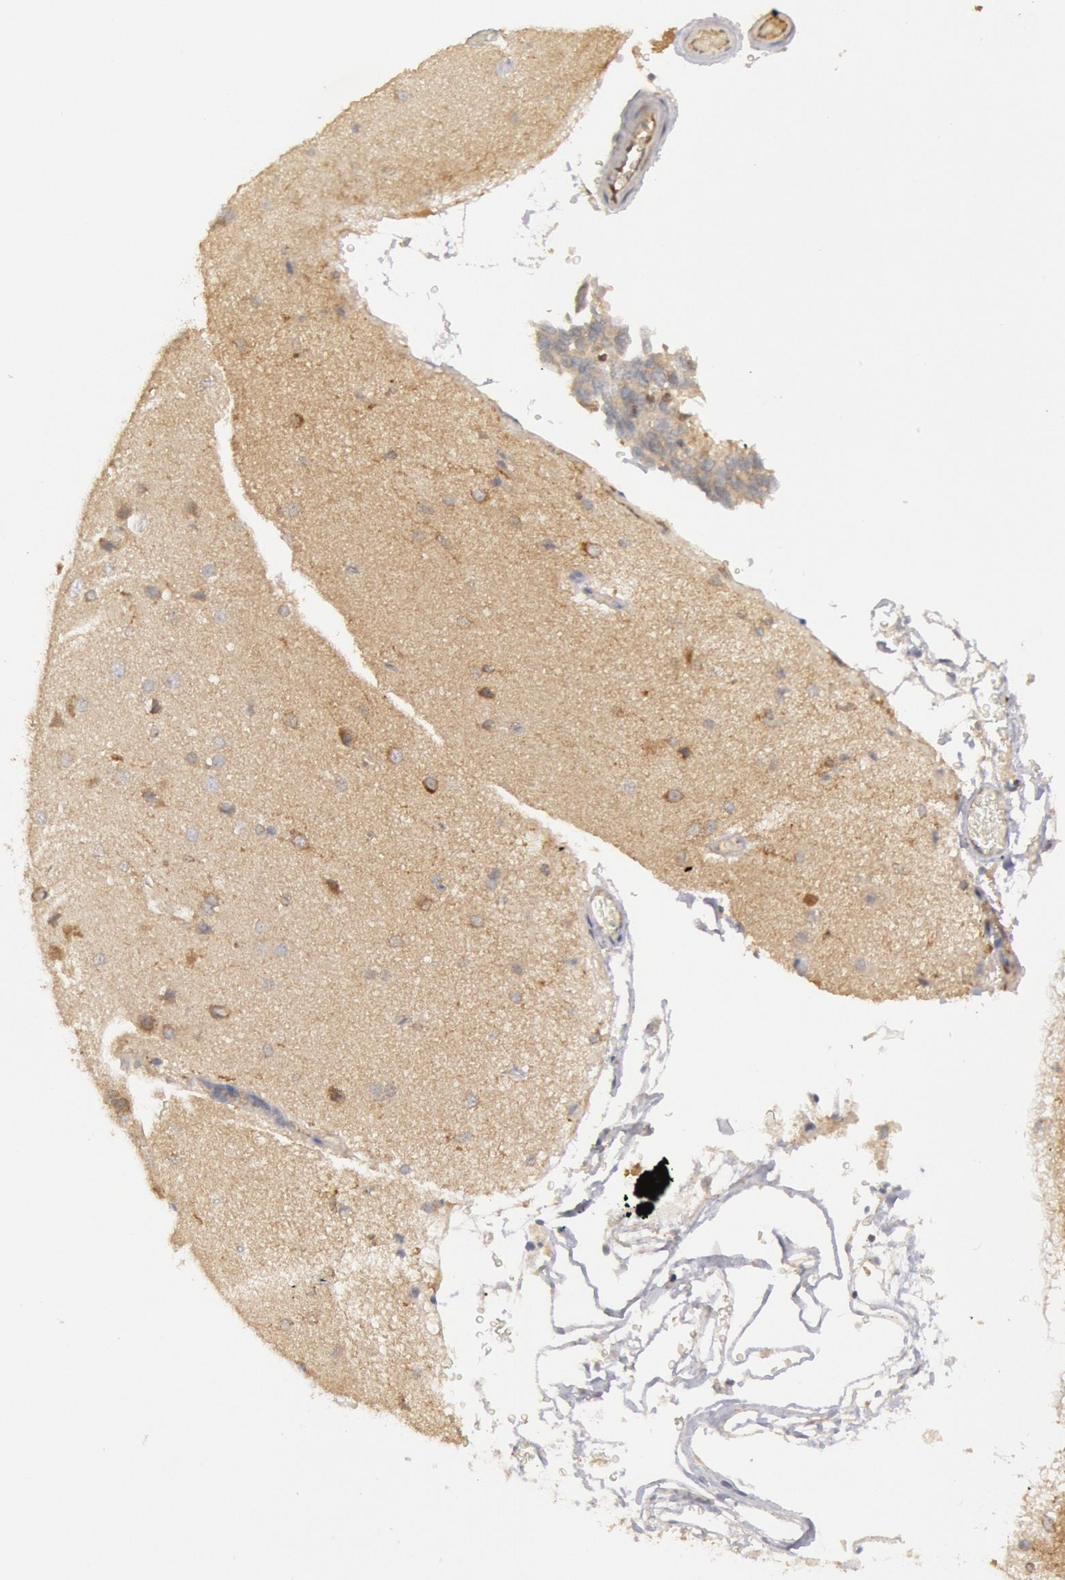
{"staining": {"intensity": "weak", "quantity": "<25%", "location": "cytoplasmic/membranous"}, "tissue": "cerebral cortex", "cell_type": "Endothelial cells", "image_type": "normal", "snomed": [{"axis": "morphology", "description": "Normal tissue, NOS"}, {"axis": "morphology", "description": "Glioma, malignant, High grade"}, {"axis": "topography", "description": "Cerebral cortex"}], "caption": "IHC image of normal cerebral cortex: cerebral cortex stained with DAB (3,3'-diaminobenzidine) exhibits no significant protein expression in endothelial cells.", "gene": "PIK3R1", "patient": {"sex": "male", "age": 77}}